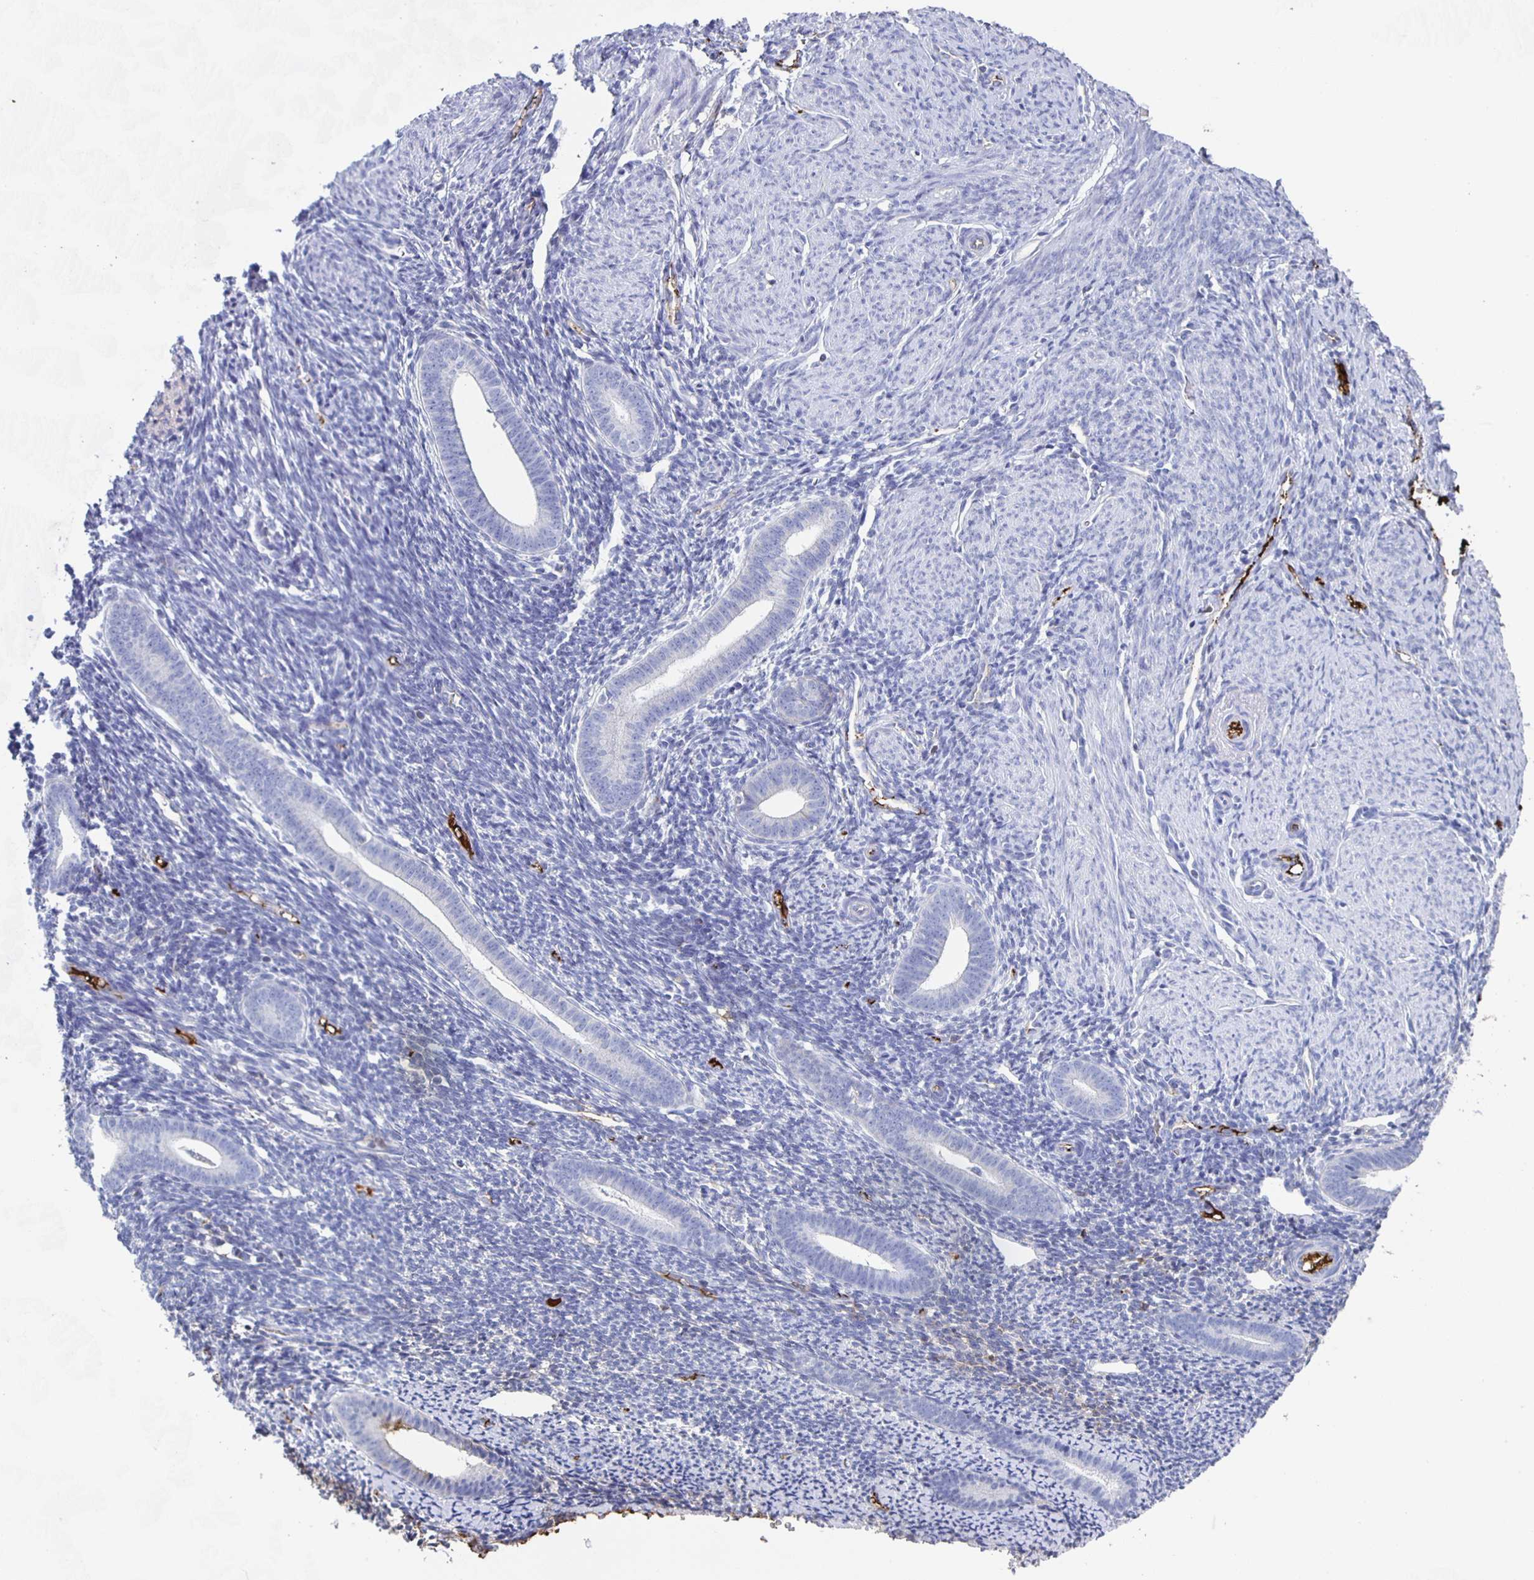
{"staining": {"intensity": "negative", "quantity": "none", "location": "none"}, "tissue": "endometrium", "cell_type": "Cells in endometrial stroma", "image_type": "normal", "snomed": [{"axis": "morphology", "description": "Normal tissue, NOS"}, {"axis": "topography", "description": "Endometrium"}], "caption": "A high-resolution photomicrograph shows IHC staining of unremarkable endometrium, which shows no significant expression in cells in endometrial stroma. Nuclei are stained in blue.", "gene": "FGA", "patient": {"sex": "female", "age": 39}}